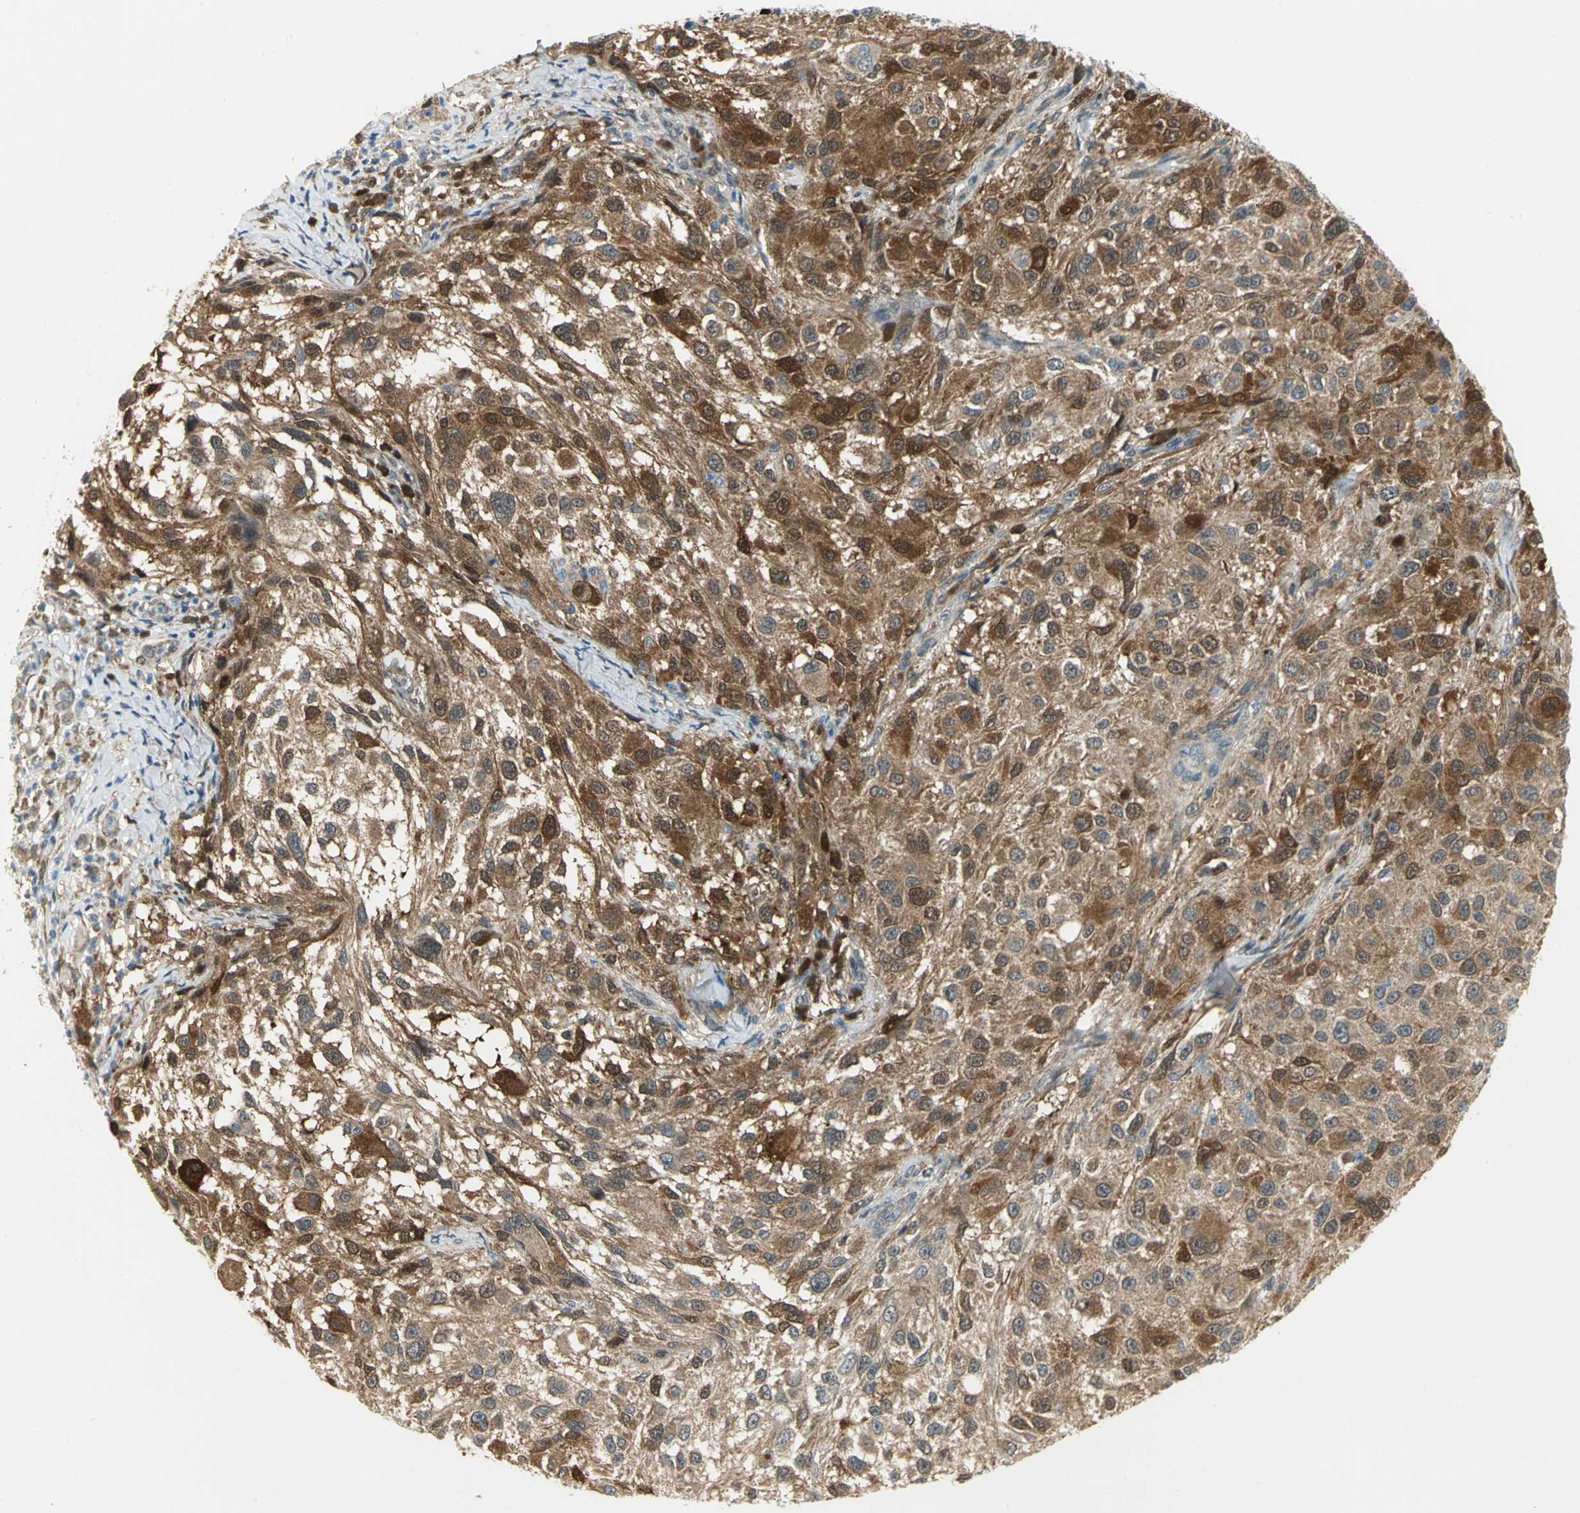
{"staining": {"intensity": "moderate", "quantity": ">75%", "location": "cytoplasmic/membranous"}, "tissue": "melanoma", "cell_type": "Tumor cells", "image_type": "cancer", "snomed": [{"axis": "morphology", "description": "Necrosis, NOS"}, {"axis": "morphology", "description": "Malignant melanoma, NOS"}, {"axis": "topography", "description": "Skin"}], "caption": "Moderate cytoplasmic/membranous positivity for a protein is present in approximately >75% of tumor cells of malignant melanoma using immunohistochemistry.", "gene": "PGM3", "patient": {"sex": "female", "age": 87}}